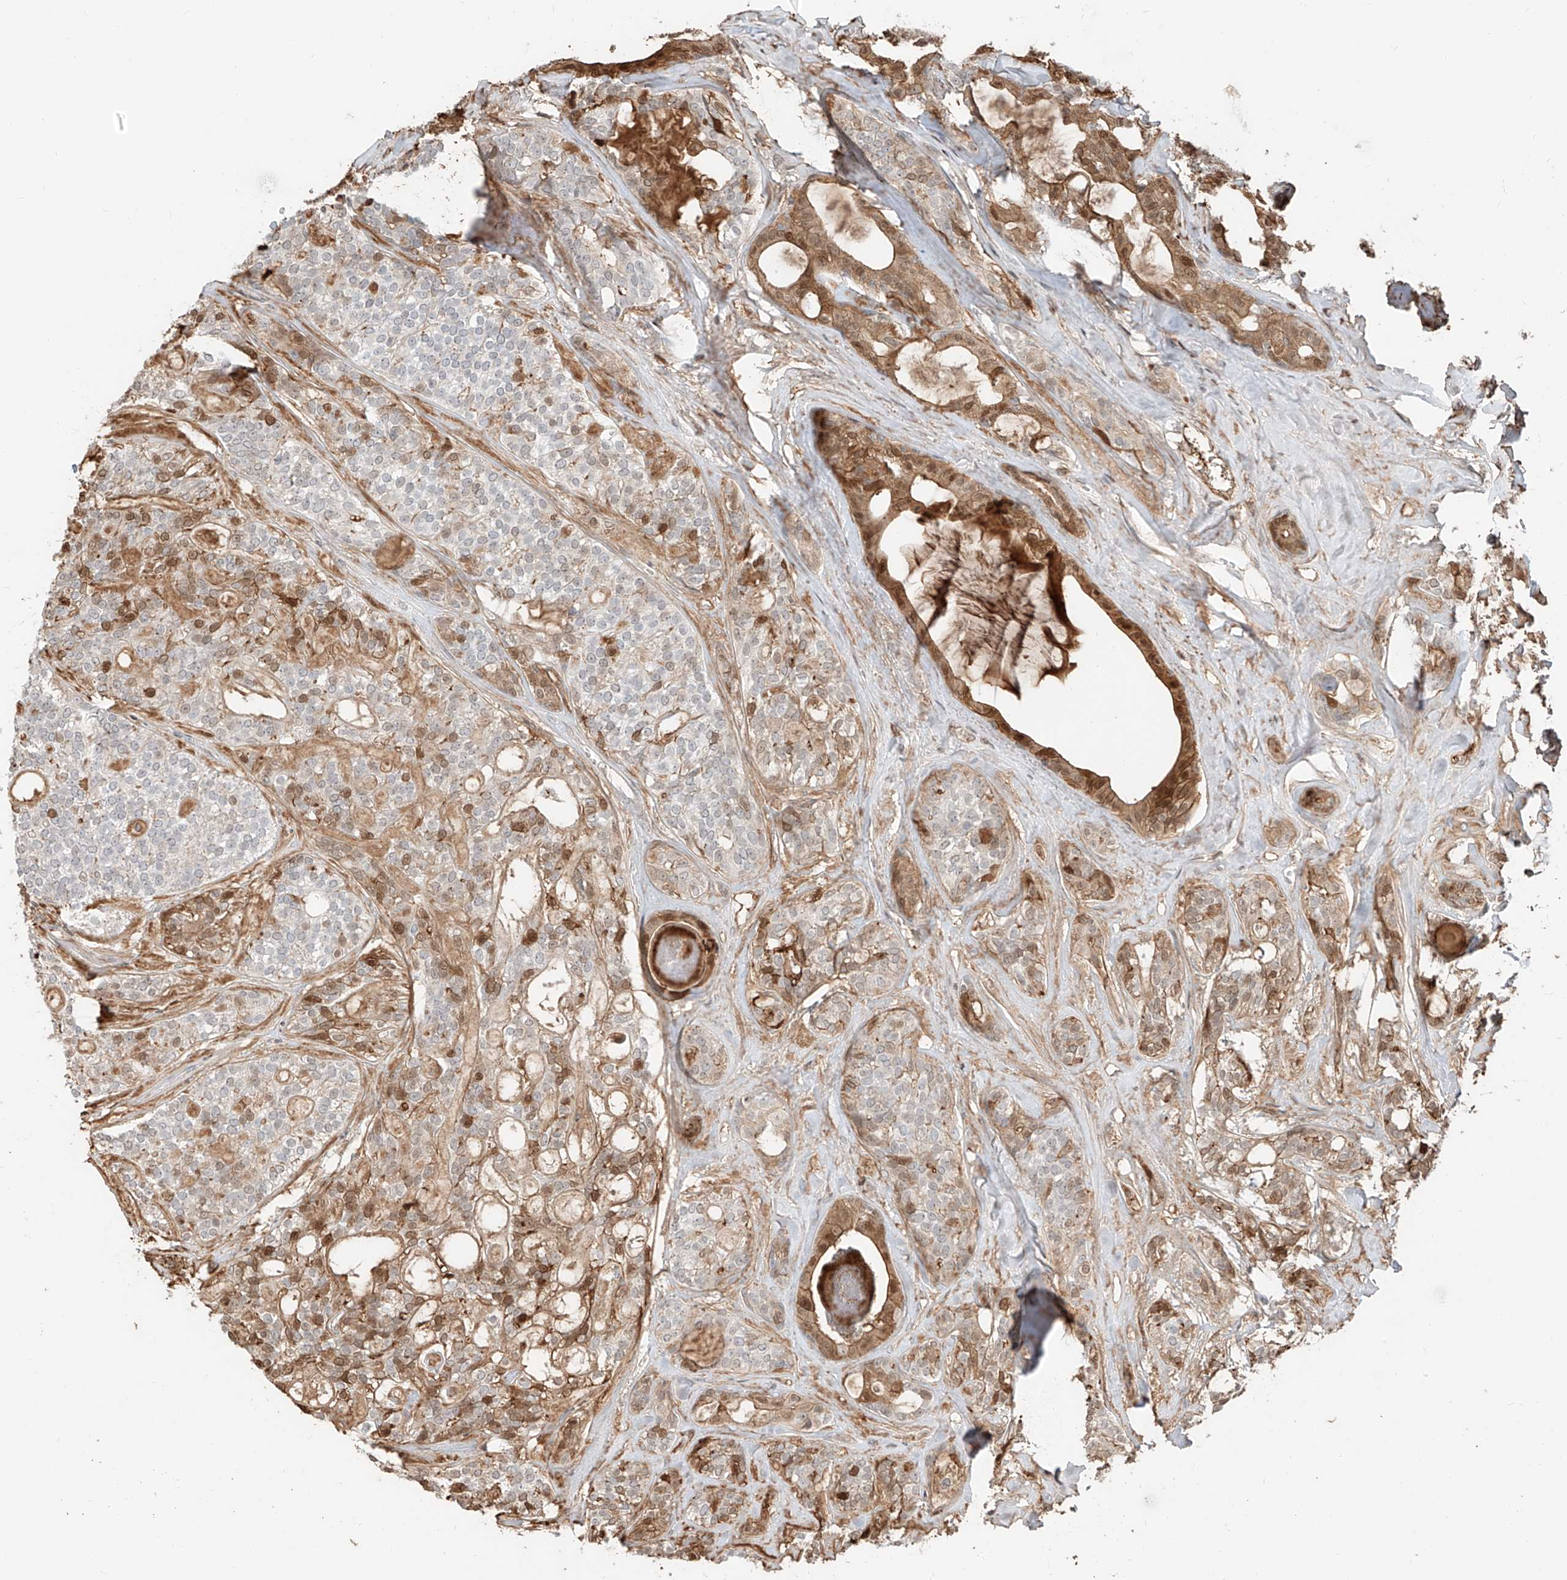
{"staining": {"intensity": "moderate", "quantity": "<25%", "location": "cytoplasmic/membranous,nuclear"}, "tissue": "head and neck cancer", "cell_type": "Tumor cells", "image_type": "cancer", "snomed": [{"axis": "morphology", "description": "Adenocarcinoma, NOS"}, {"axis": "topography", "description": "Head-Neck"}], "caption": "The immunohistochemical stain shows moderate cytoplasmic/membranous and nuclear expression in tumor cells of head and neck cancer tissue.", "gene": "CEP162", "patient": {"sex": "male", "age": 66}}